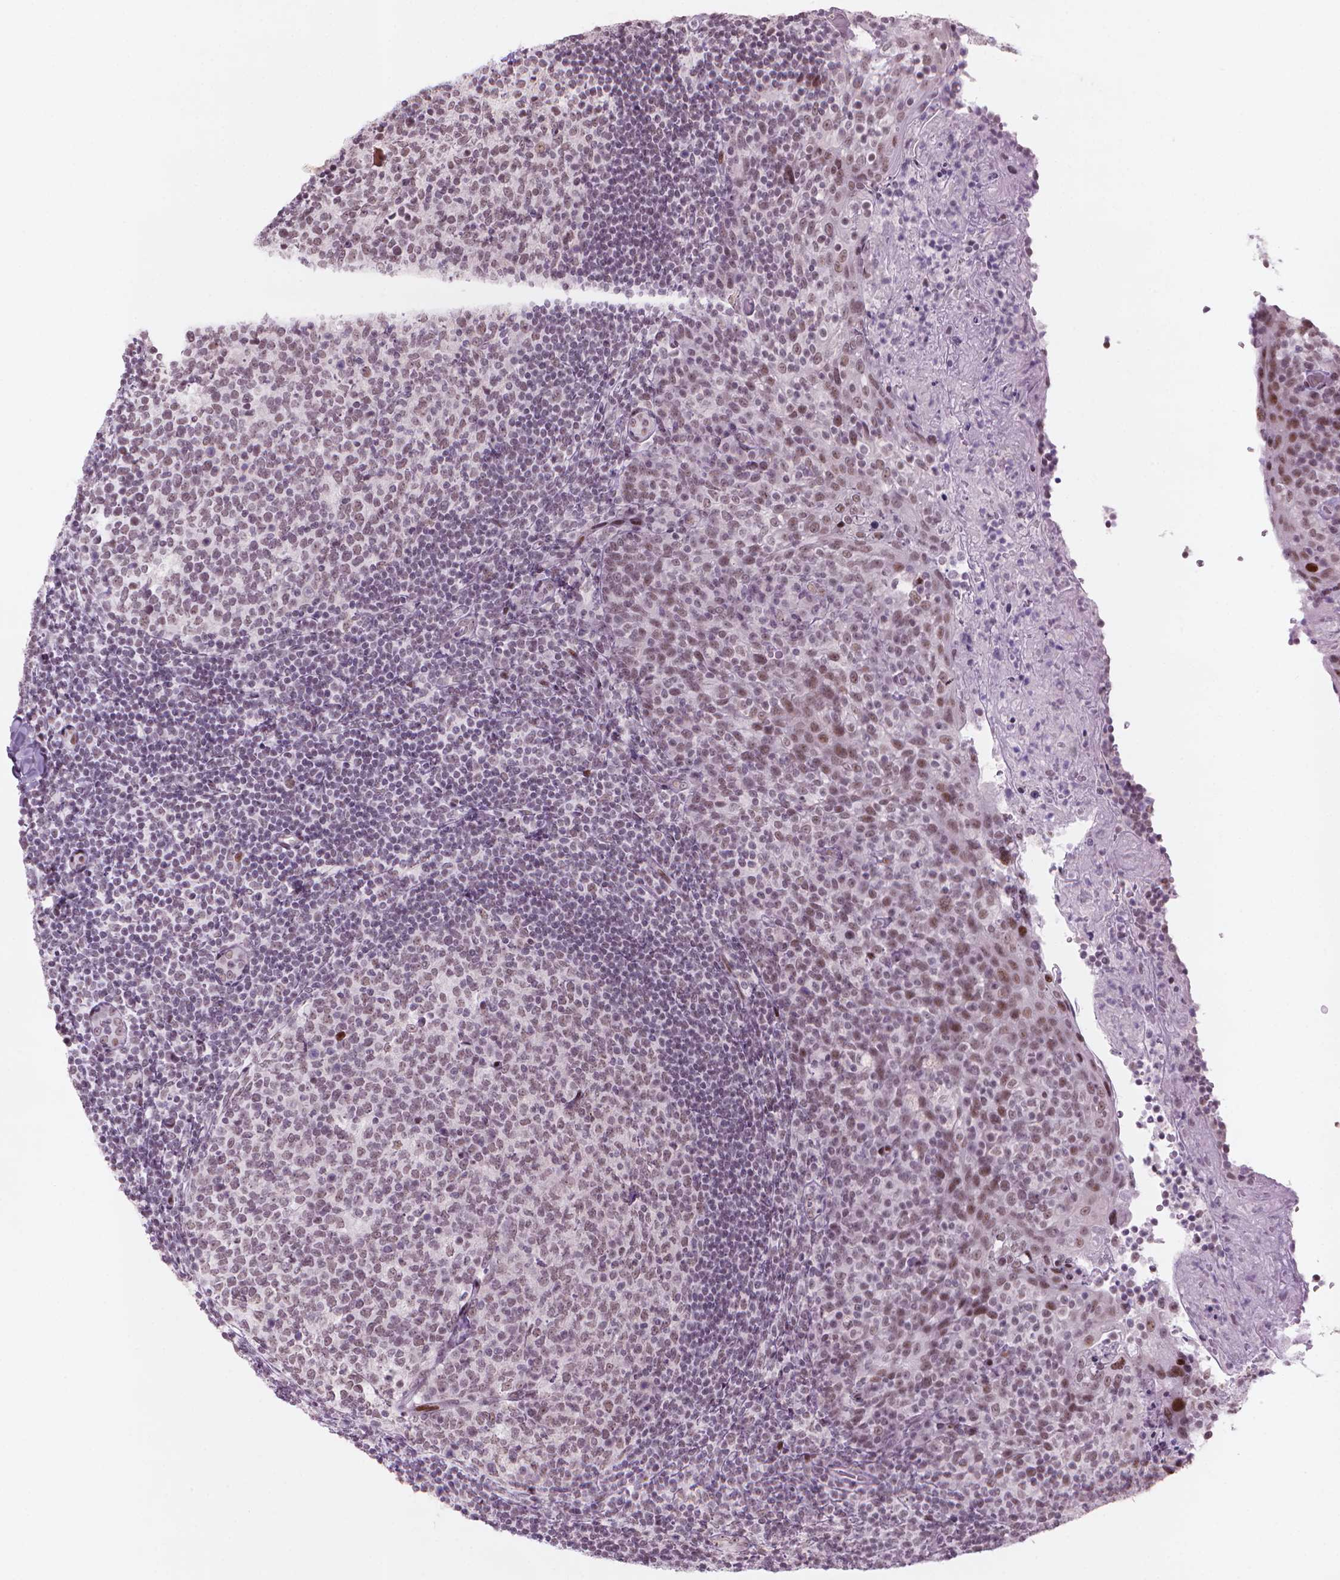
{"staining": {"intensity": "weak", "quantity": "25%-75%", "location": "nuclear"}, "tissue": "tonsil", "cell_type": "Germinal center cells", "image_type": "normal", "snomed": [{"axis": "morphology", "description": "Normal tissue, NOS"}, {"axis": "topography", "description": "Tonsil"}], "caption": "Tonsil stained for a protein displays weak nuclear positivity in germinal center cells. Nuclei are stained in blue.", "gene": "HES7", "patient": {"sex": "female", "age": 10}}